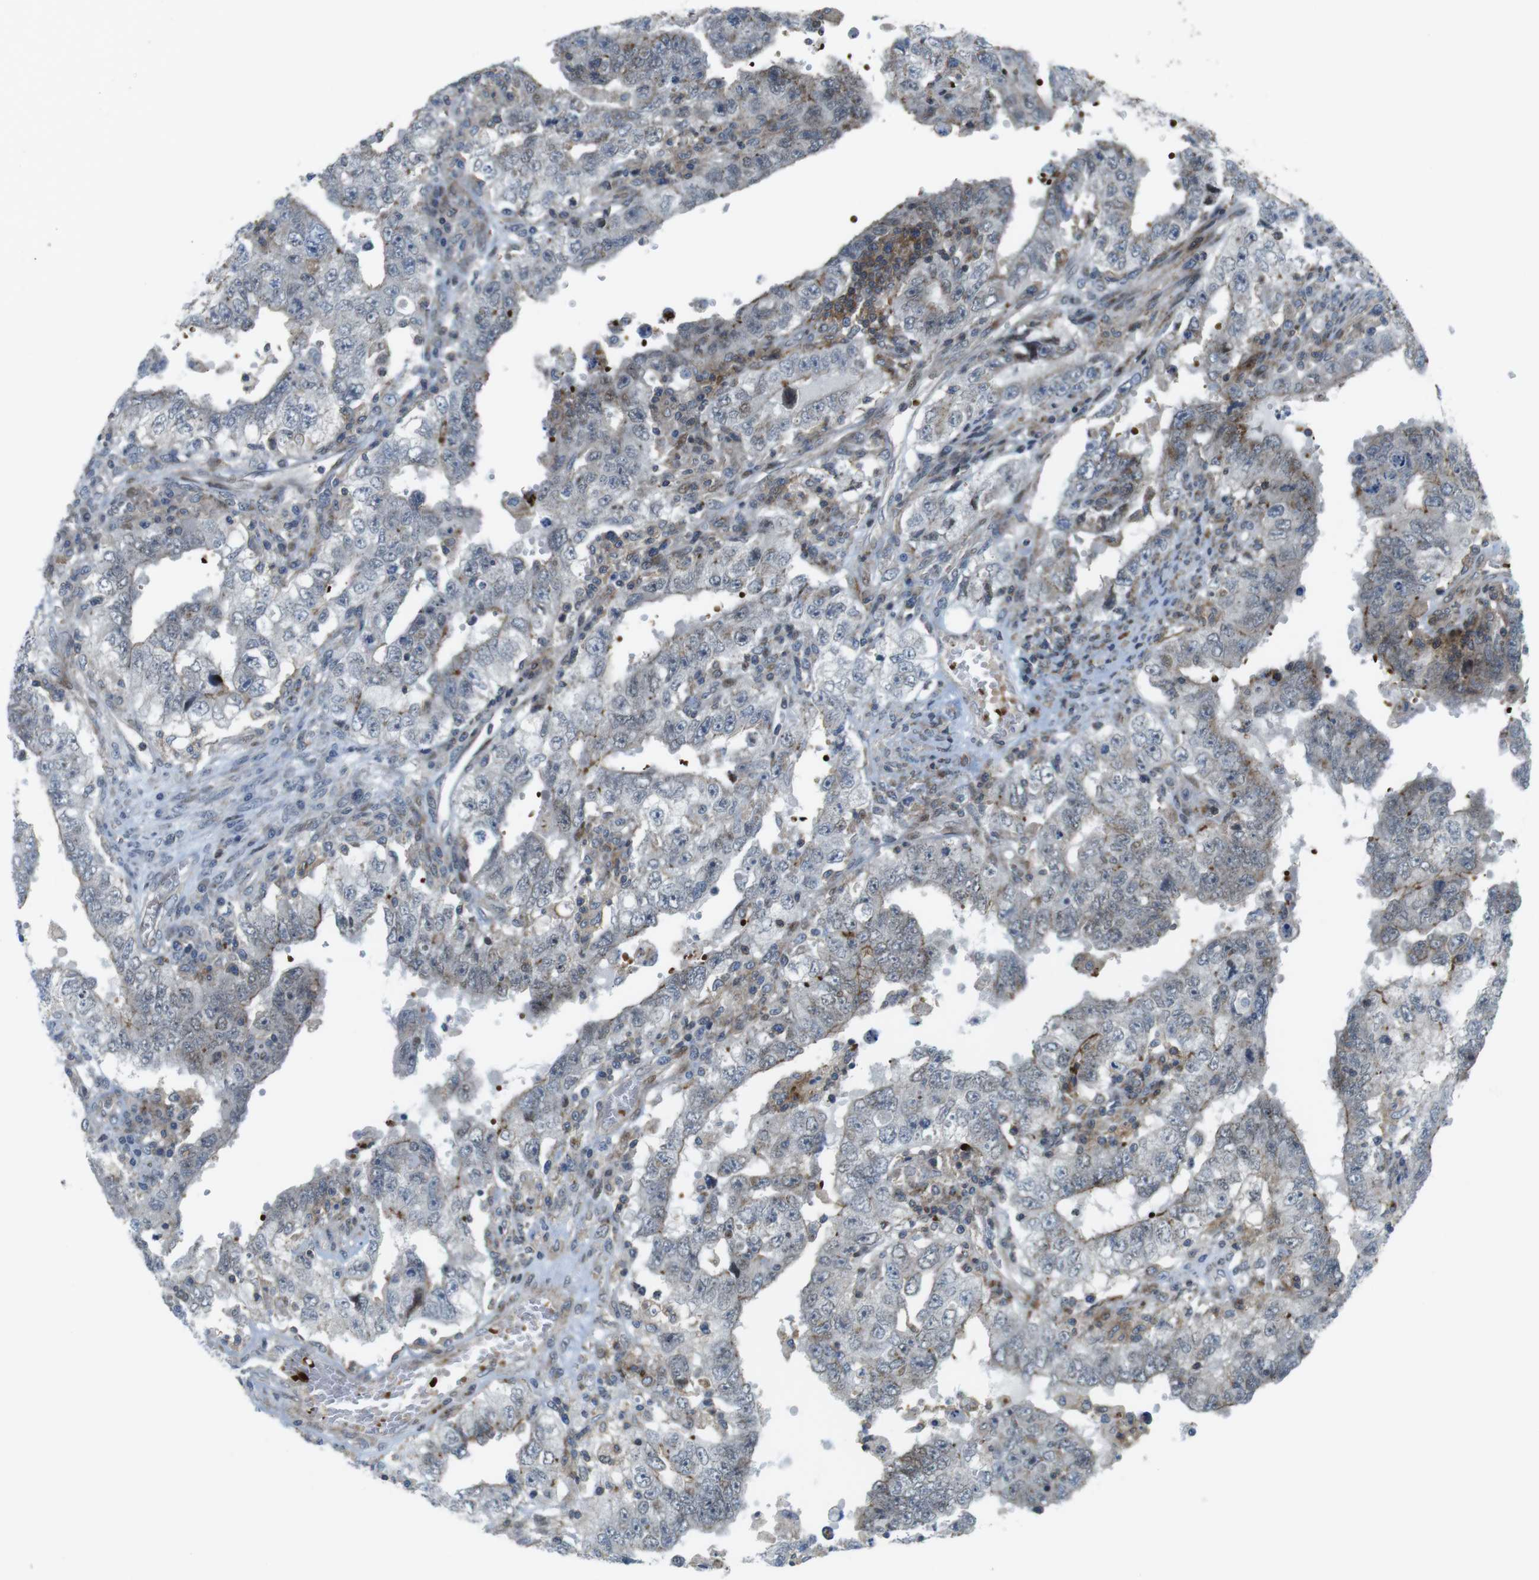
{"staining": {"intensity": "negative", "quantity": "none", "location": "none"}, "tissue": "testis cancer", "cell_type": "Tumor cells", "image_type": "cancer", "snomed": [{"axis": "morphology", "description": "Carcinoma, Embryonal, NOS"}, {"axis": "topography", "description": "Testis"}], "caption": "Micrograph shows no protein expression in tumor cells of testis embryonal carcinoma tissue.", "gene": "CUL7", "patient": {"sex": "male", "age": 26}}